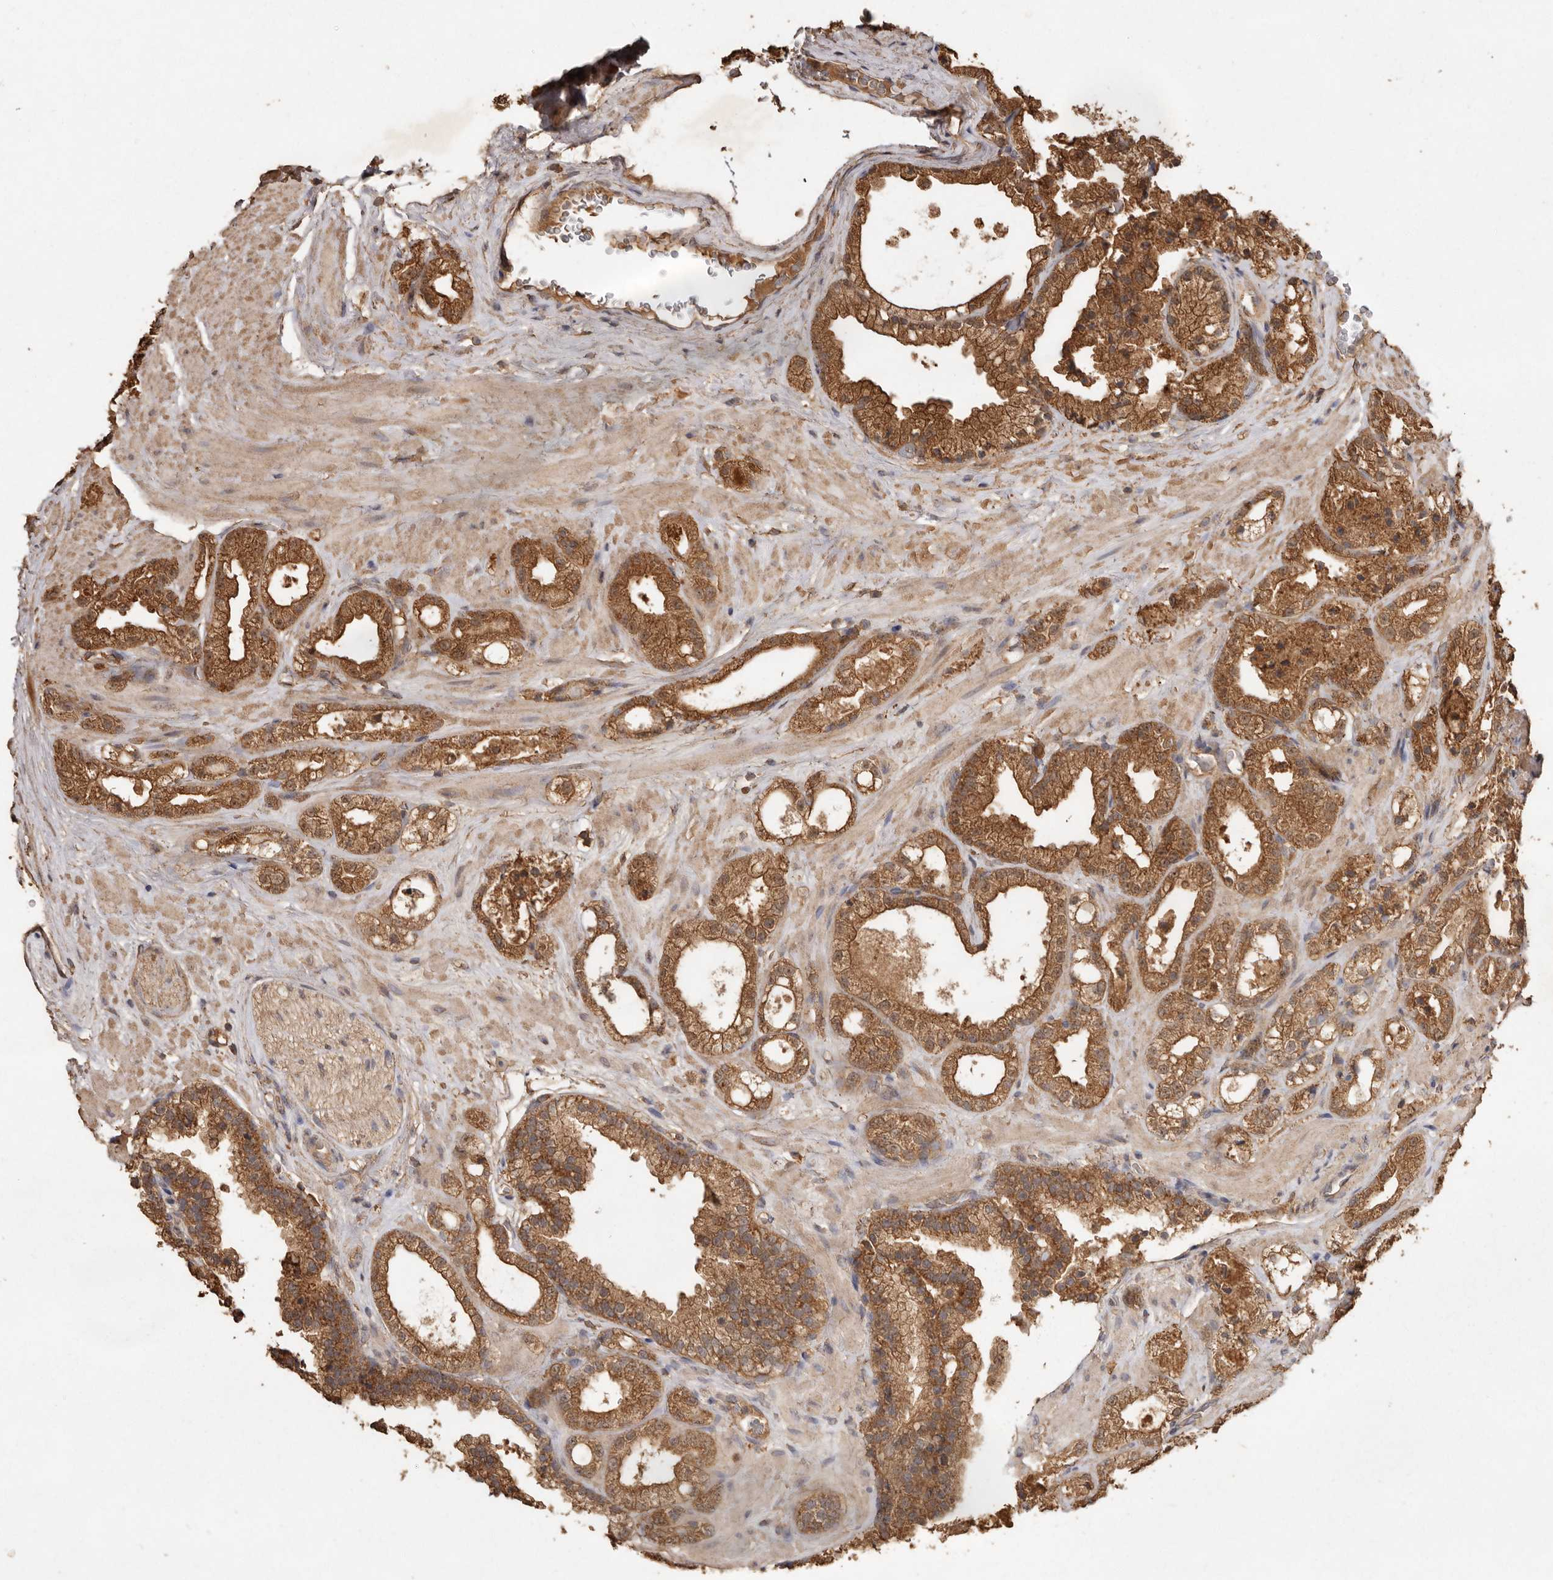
{"staining": {"intensity": "moderate", "quantity": ">75%", "location": "cytoplasmic/membranous"}, "tissue": "prostate cancer", "cell_type": "Tumor cells", "image_type": "cancer", "snomed": [{"axis": "morphology", "description": "Adenocarcinoma, High grade"}, {"axis": "topography", "description": "Prostate"}], "caption": "A histopathology image of human prostate high-grade adenocarcinoma stained for a protein shows moderate cytoplasmic/membranous brown staining in tumor cells.", "gene": "RWDD1", "patient": {"sex": "male", "age": 58}}